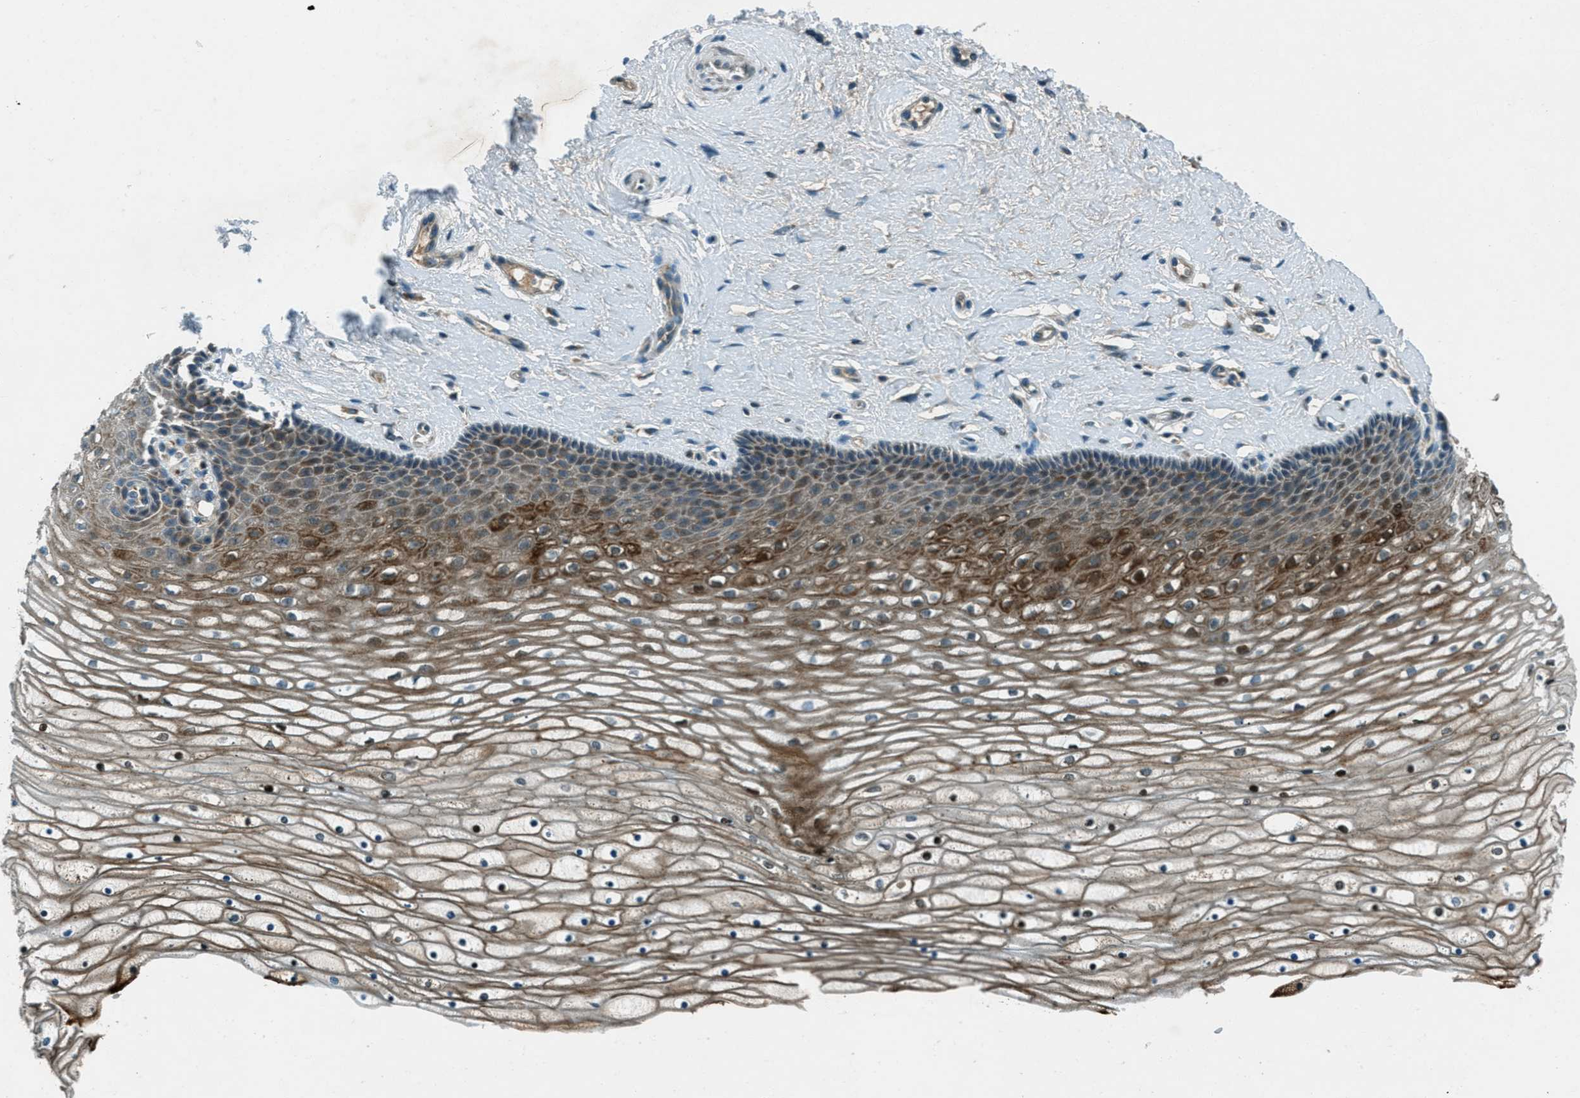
{"staining": {"intensity": "weak", "quantity": "25%-75%", "location": "cytoplasmic/membranous"}, "tissue": "cervix", "cell_type": "Glandular cells", "image_type": "normal", "snomed": [{"axis": "morphology", "description": "Normal tissue, NOS"}, {"axis": "topography", "description": "Cervix"}], "caption": "Immunohistochemical staining of unremarkable human cervix shows weak cytoplasmic/membranous protein expression in approximately 25%-75% of glandular cells. (Brightfield microscopy of DAB IHC at high magnification).", "gene": "FAR1", "patient": {"sex": "female", "age": 39}}